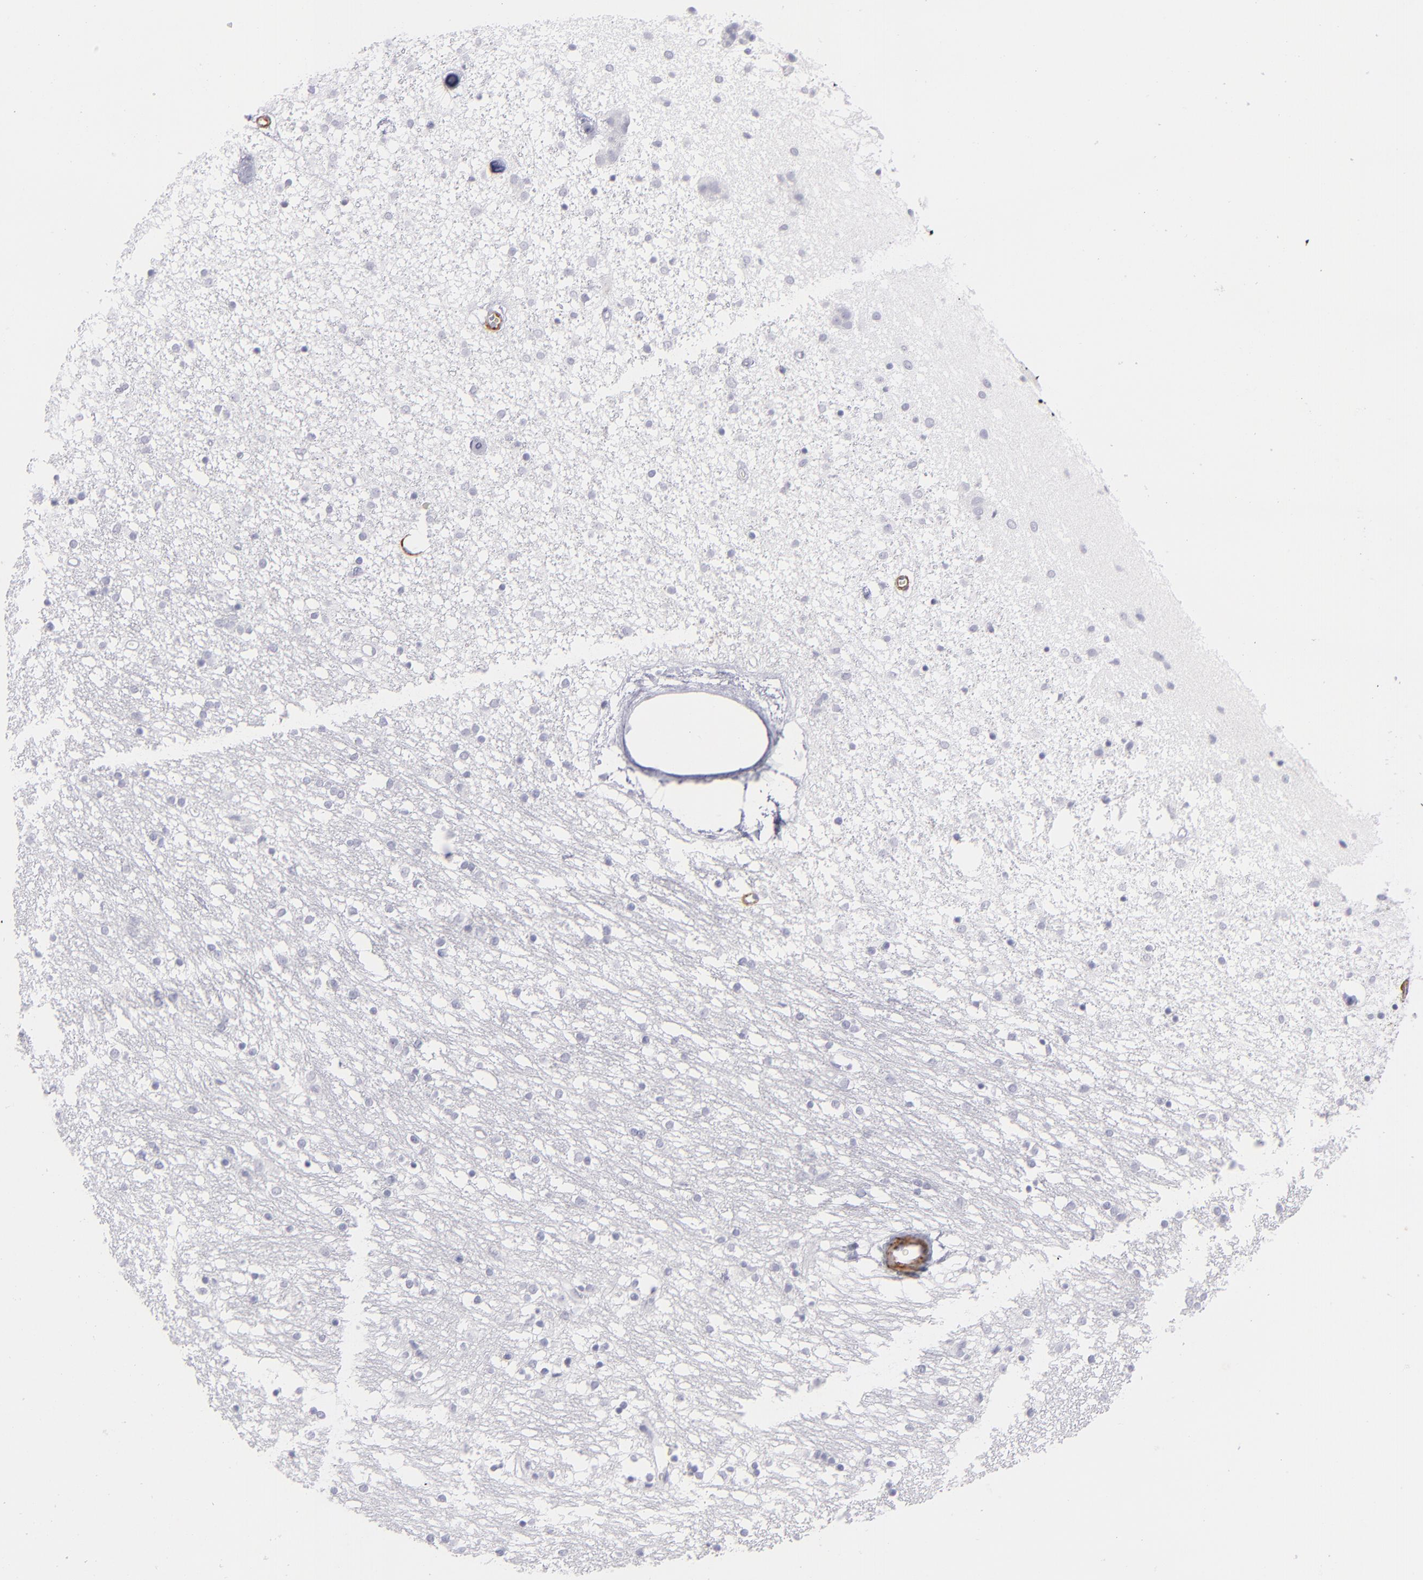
{"staining": {"intensity": "negative", "quantity": "none", "location": "none"}, "tissue": "caudate", "cell_type": "Glial cells", "image_type": "normal", "snomed": [{"axis": "morphology", "description": "Normal tissue, NOS"}, {"axis": "topography", "description": "Lateral ventricle wall"}], "caption": "Glial cells are negative for protein expression in benign human caudate. (DAB IHC with hematoxylin counter stain).", "gene": "MYH11", "patient": {"sex": "female", "age": 54}}